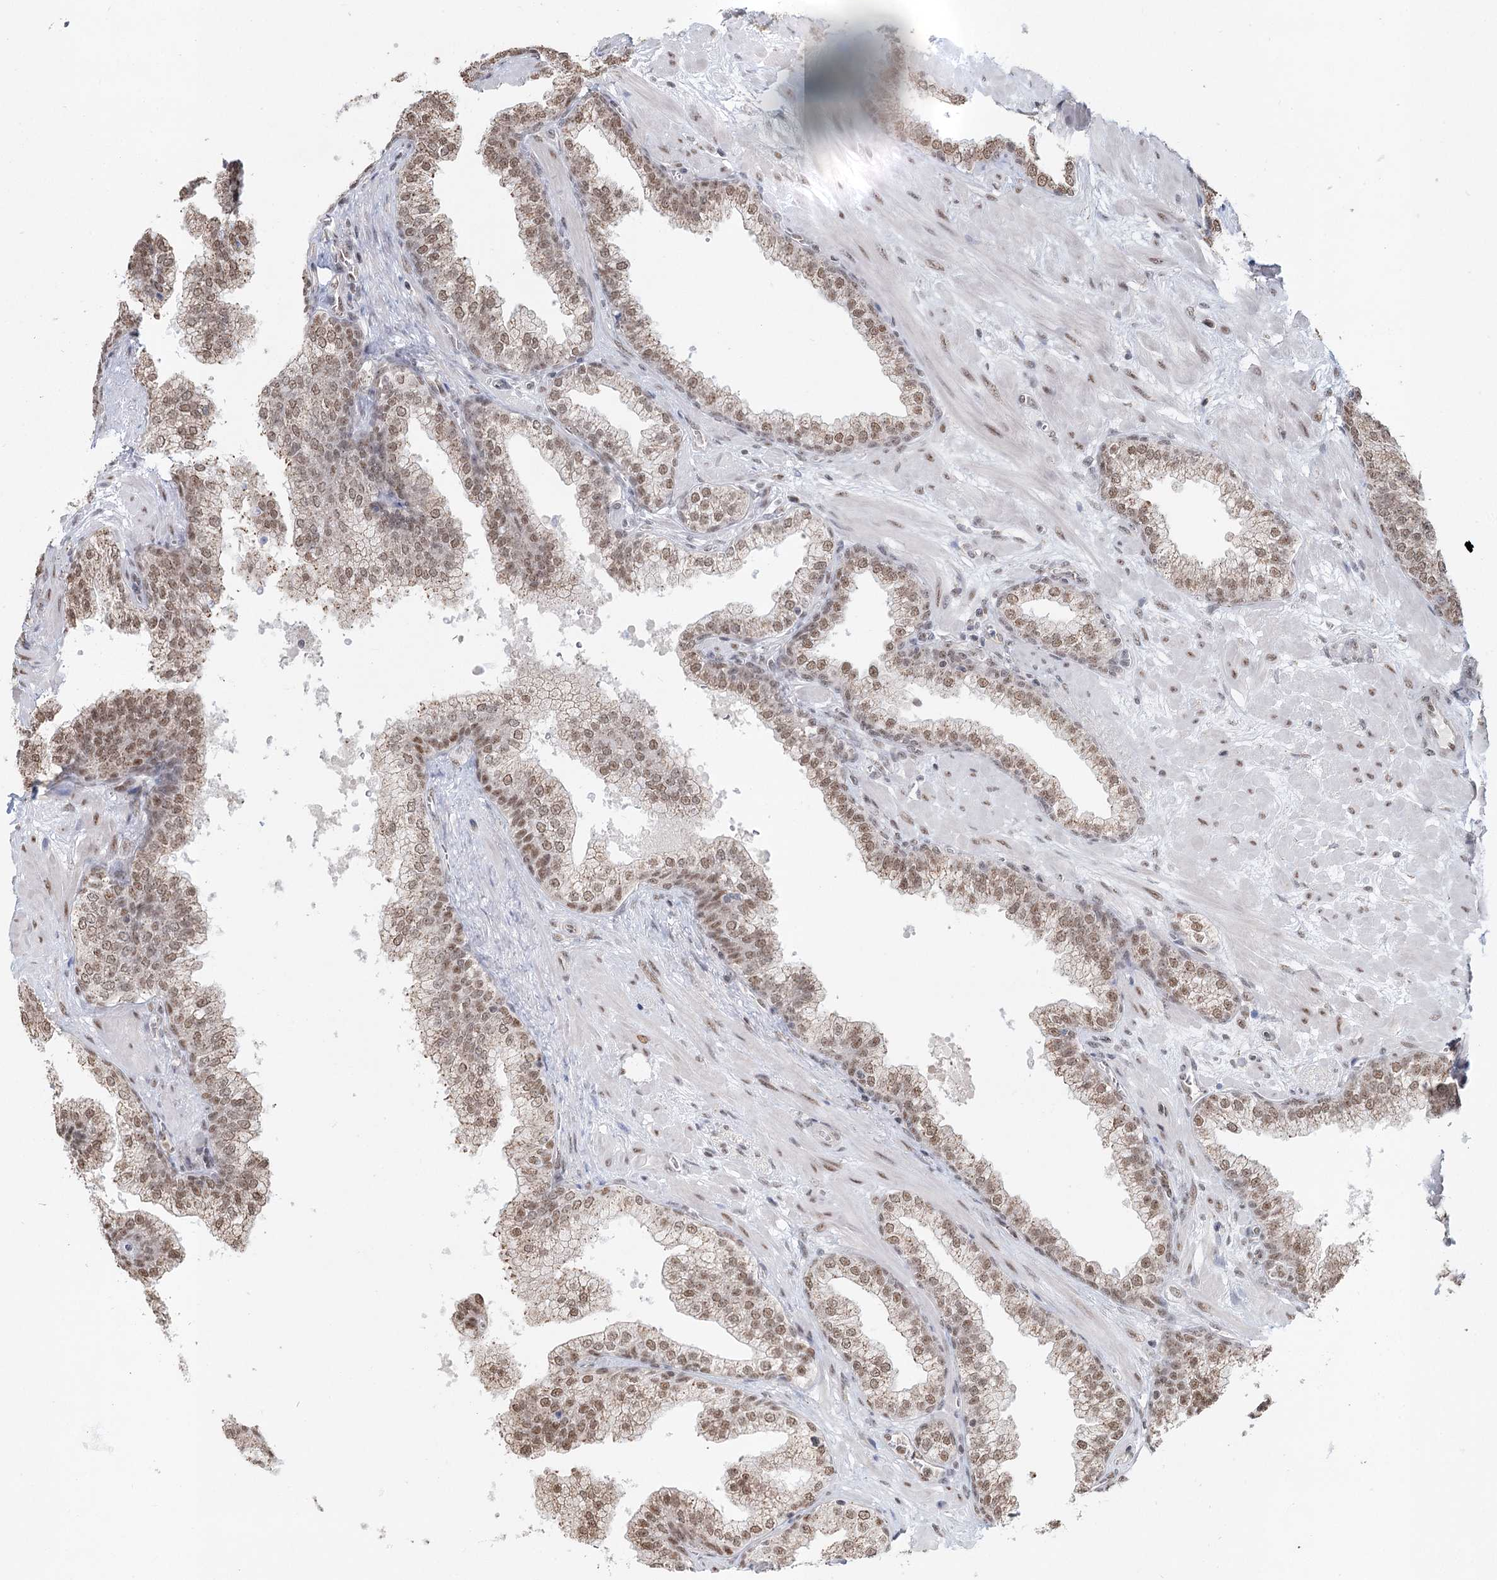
{"staining": {"intensity": "moderate", "quantity": ">75%", "location": "nuclear"}, "tissue": "prostate", "cell_type": "Glandular cells", "image_type": "normal", "snomed": [{"axis": "morphology", "description": "Normal tissue, NOS"}, {"axis": "topography", "description": "Prostate"}], "caption": "Immunohistochemistry micrograph of normal prostate stained for a protein (brown), which shows medium levels of moderate nuclear staining in approximately >75% of glandular cells.", "gene": "GPALPP1", "patient": {"sex": "male", "age": 60}}